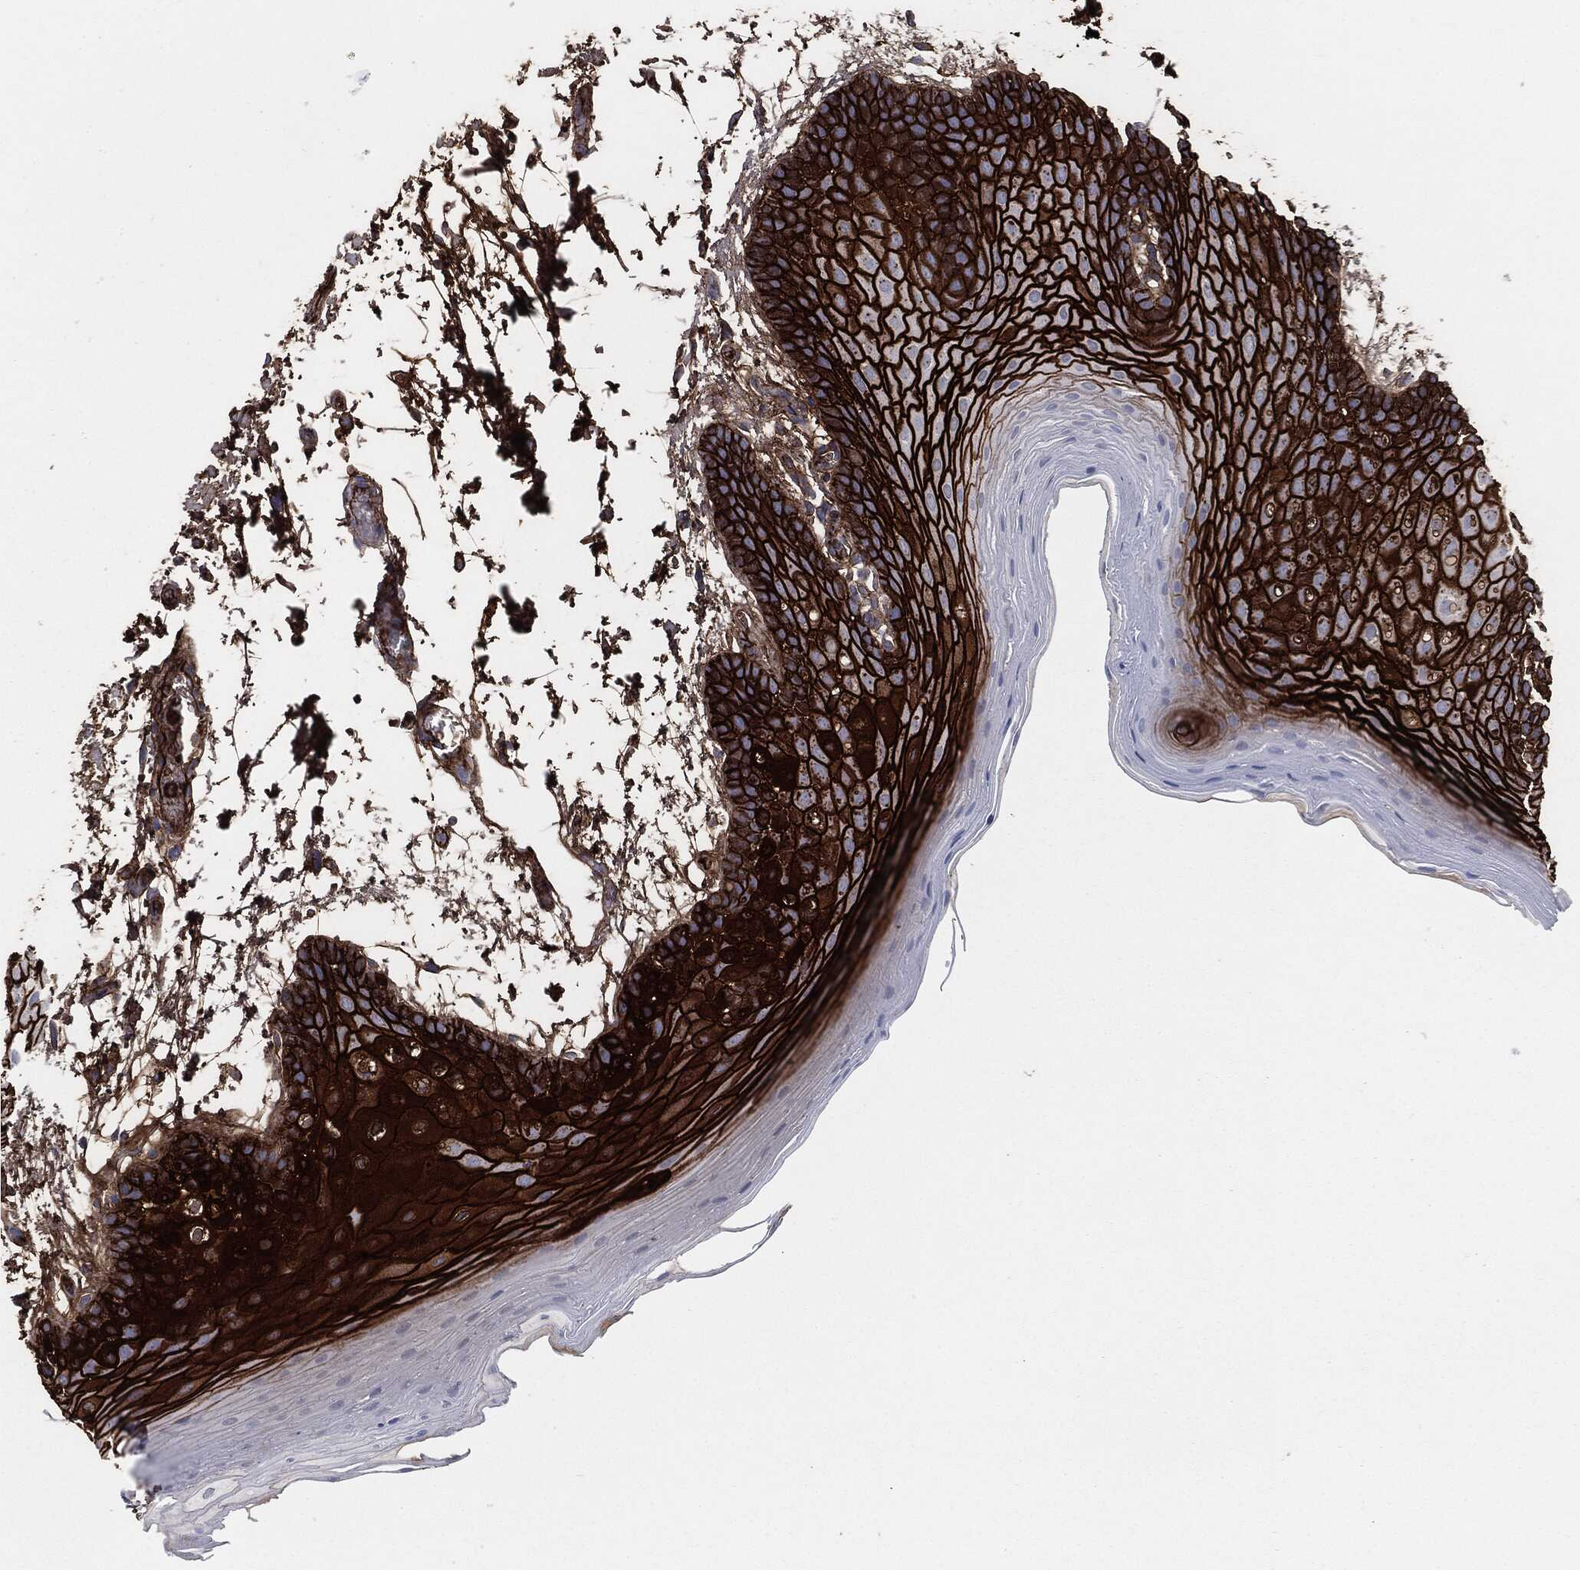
{"staining": {"intensity": "strong", "quantity": ">75%", "location": "cytoplasmic/membranous"}, "tissue": "oral mucosa", "cell_type": "Squamous epithelial cells", "image_type": "normal", "snomed": [{"axis": "morphology", "description": "Normal tissue, NOS"}, {"axis": "topography", "description": "Oral tissue"}], "caption": "Immunohistochemical staining of benign human oral mucosa displays >75% levels of strong cytoplasmic/membranous protein staining in about >75% of squamous epithelial cells. (Stains: DAB (3,3'-diaminobenzidine) in brown, nuclei in blue, Microscopy: brightfield microscopy at high magnification).", "gene": "APOB", "patient": {"sex": "male", "age": 62}}